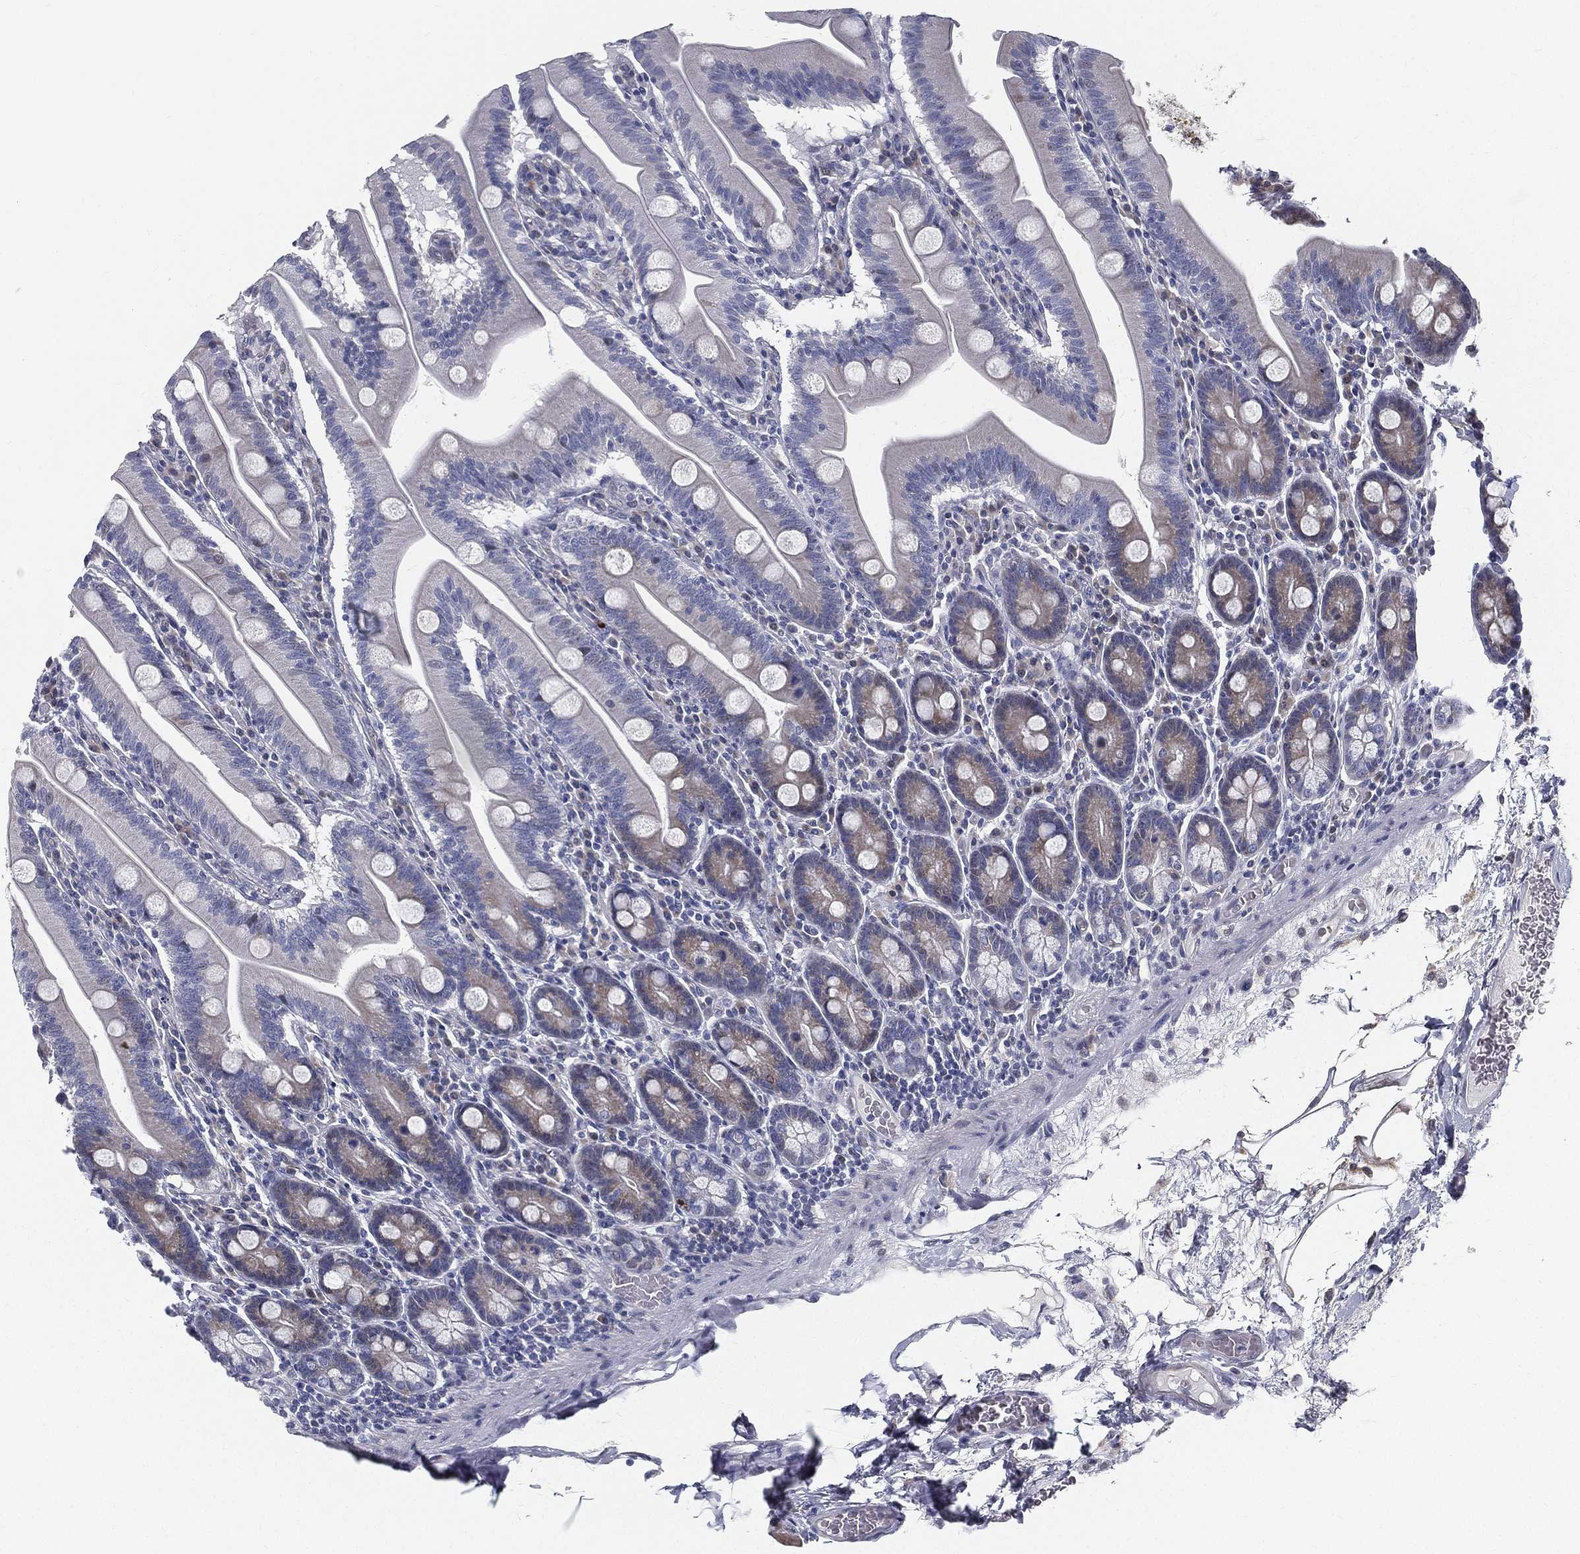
{"staining": {"intensity": "weak", "quantity": "<25%", "location": "cytoplasmic/membranous"}, "tissue": "small intestine", "cell_type": "Glandular cells", "image_type": "normal", "snomed": [{"axis": "morphology", "description": "Normal tissue, NOS"}, {"axis": "topography", "description": "Small intestine"}], "caption": "Immunohistochemistry (IHC) histopathology image of unremarkable small intestine: human small intestine stained with DAB (3,3'-diaminobenzidine) demonstrates no significant protein staining in glandular cells. Brightfield microscopy of immunohistochemistry (IHC) stained with DAB (brown) and hematoxylin (blue), captured at high magnification.", "gene": "SPPL2C", "patient": {"sex": "male", "age": 37}}